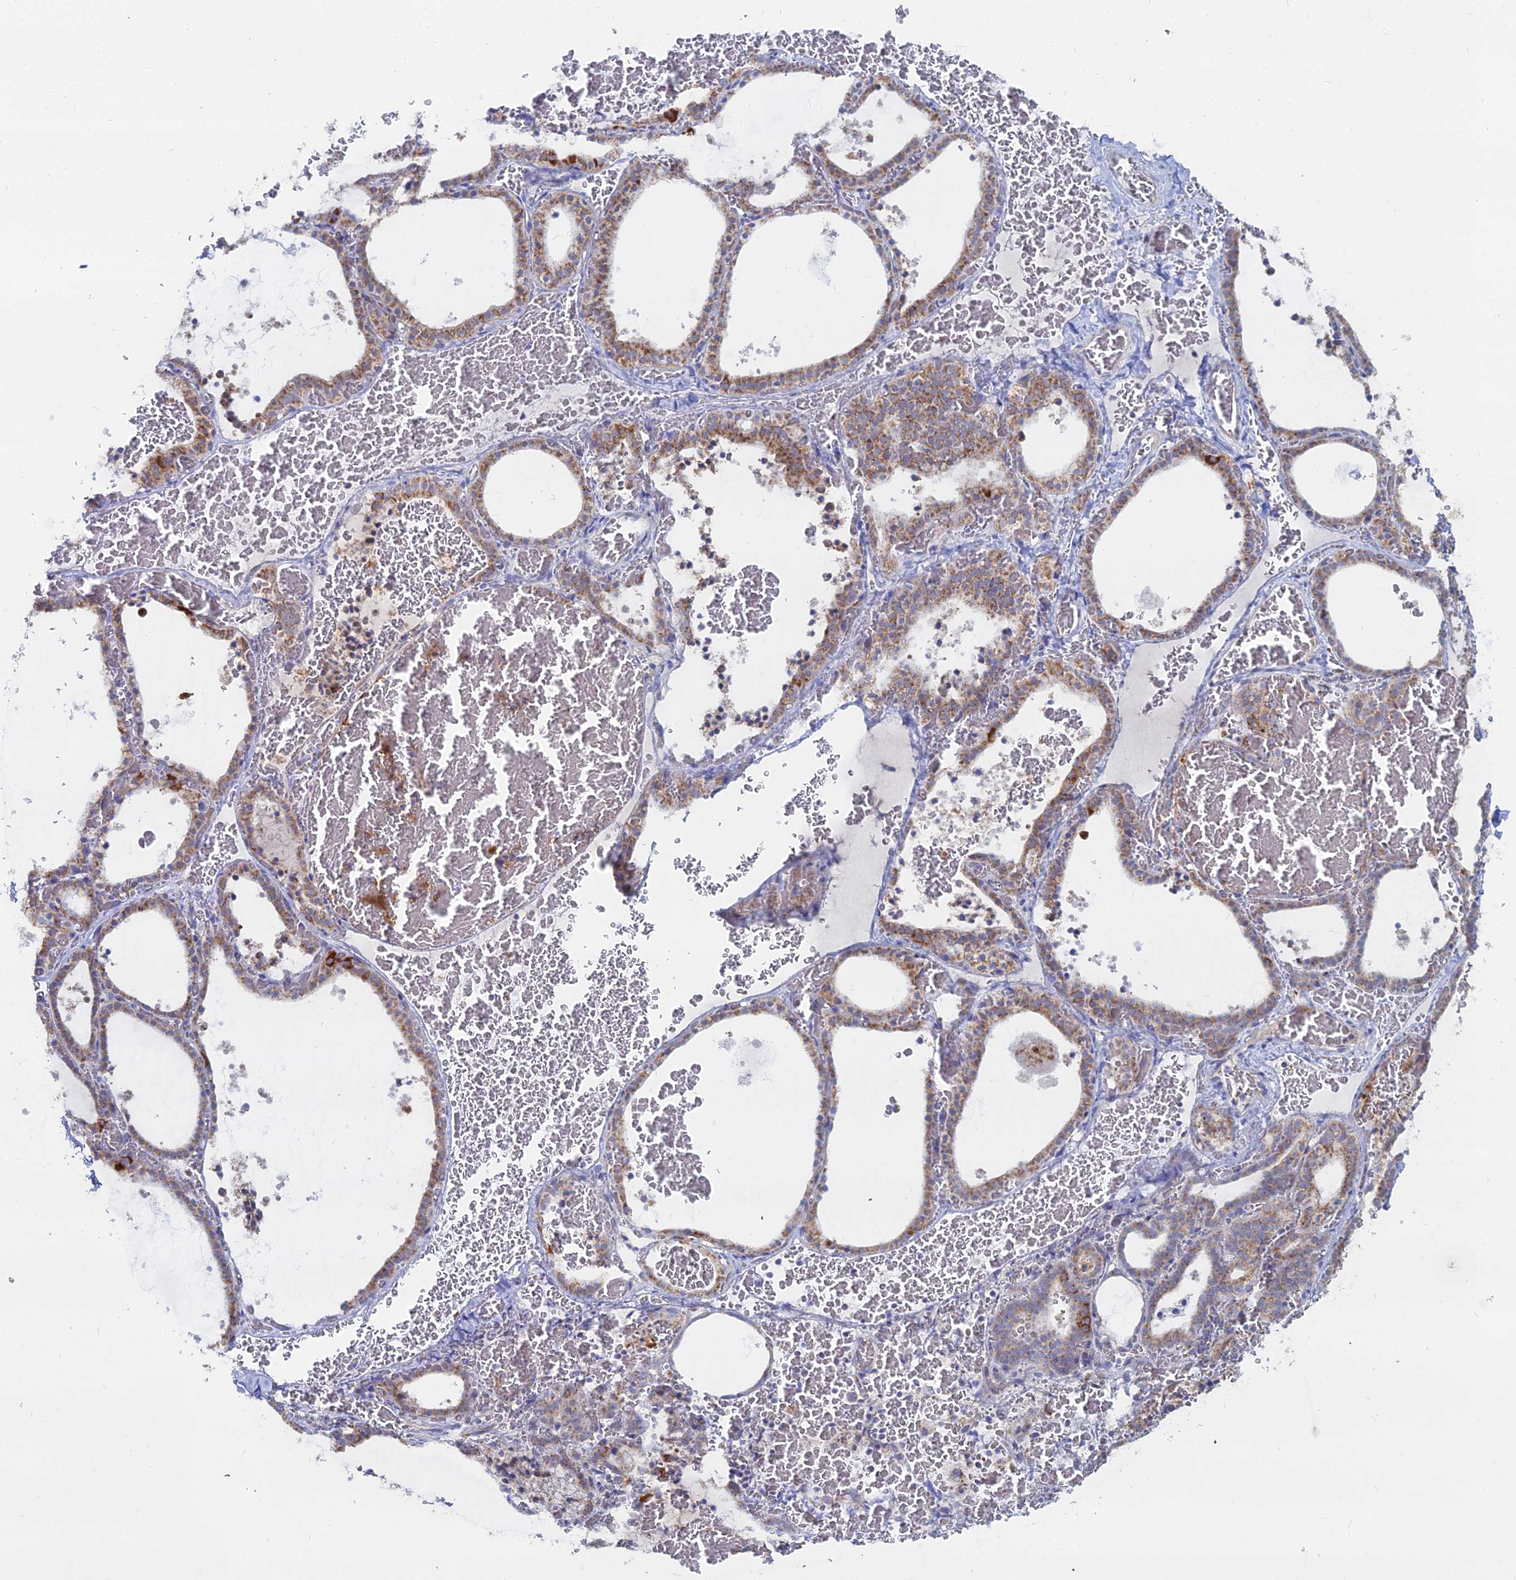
{"staining": {"intensity": "moderate", "quantity": ">75%", "location": "cytoplasmic/membranous"}, "tissue": "thyroid gland", "cell_type": "Glandular cells", "image_type": "normal", "snomed": [{"axis": "morphology", "description": "Normal tissue, NOS"}, {"axis": "topography", "description": "Thyroid gland"}], "caption": "Moderate cytoplasmic/membranous protein staining is identified in approximately >75% of glandular cells in thyroid gland.", "gene": "MPC1", "patient": {"sex": "female", "age": 39}}